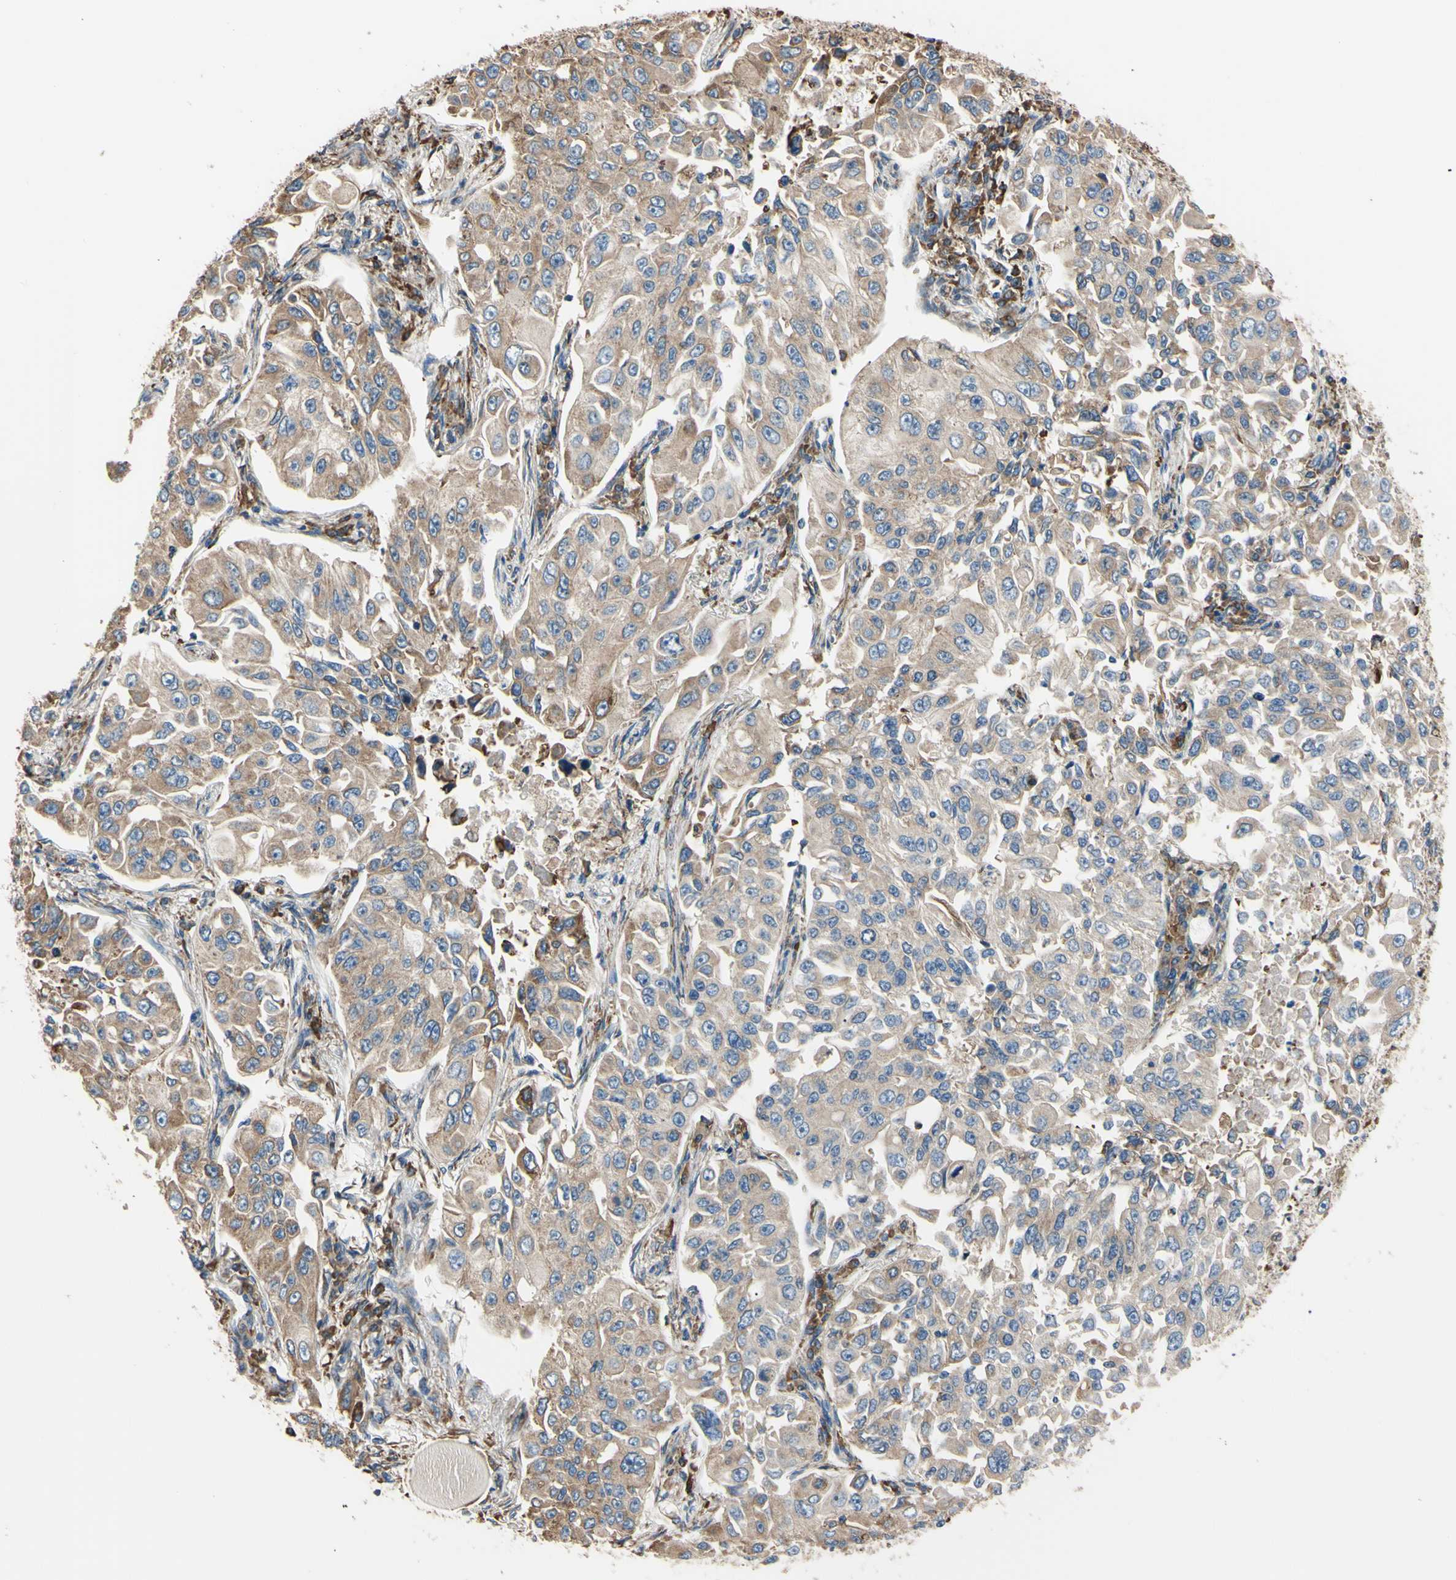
{"staining": {"intensity": "weak", "quantity": ">75%", "location": "cytoplasmic/membranous"}, "tissue": "lung cancer", "cell_type": "Tumor cells", "image_type": "cancer", "snomed": [{"axis": "morphology", "description": "Adenocarcinoma, NOS"}, {"axis": "topography", "description": "Lung"}], "caption": "High-magnification brightfield microscopy of lung cancer (adenocarcinoma) stained with DAB (brown) and counterstained with hematoxylin (blue). tumor cells exhibit weak cytoplasmic/membranous positivity is seen in about>75% of cells.", "gene": "BMF", "patient": {"sex": "male", "age": 84}}